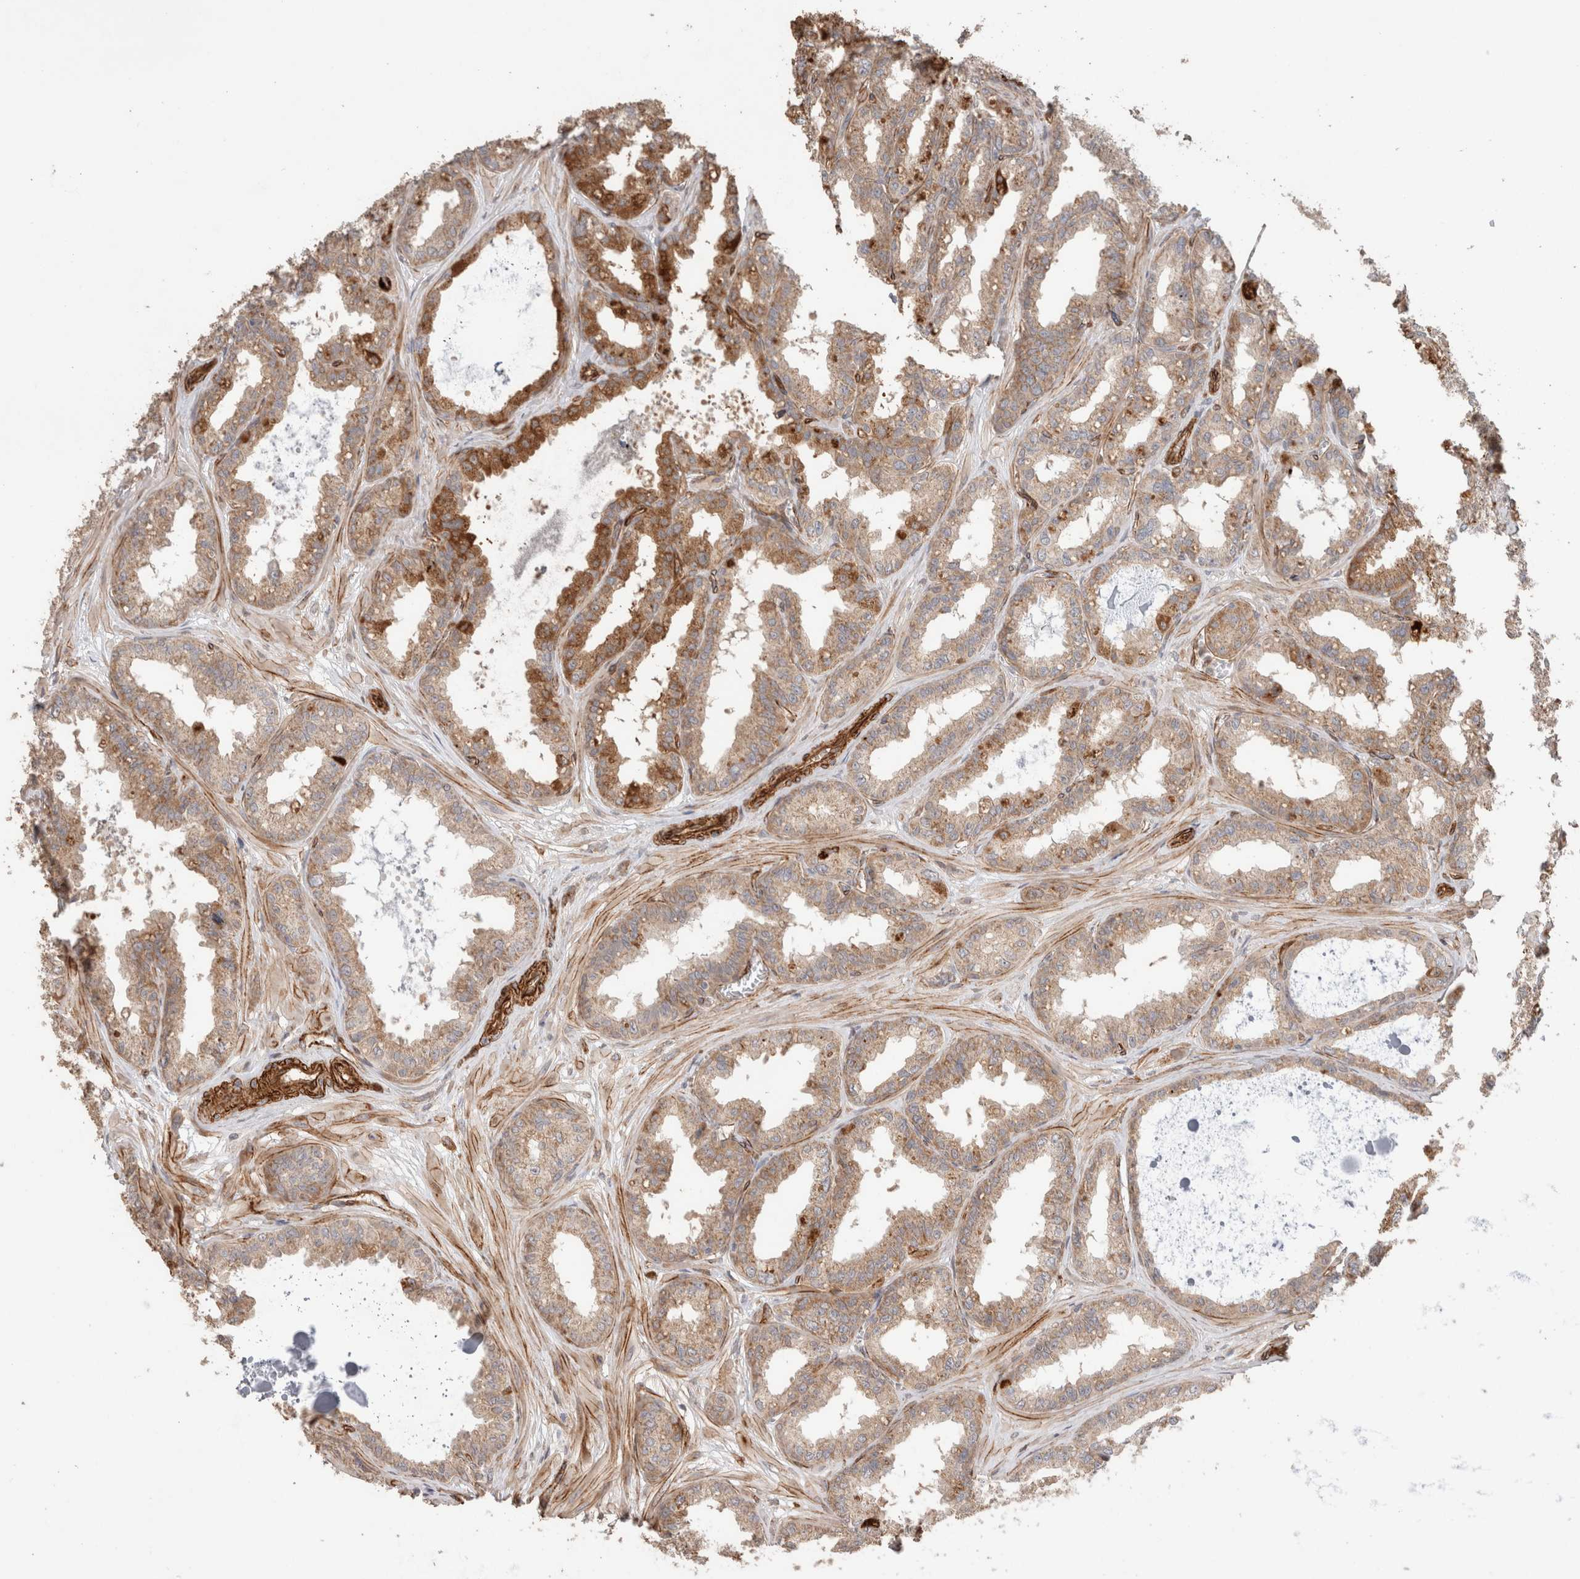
{"staining": {"intensity": "moderate", "quantity": ">75%", "location": "cytoplasmic/membranous"}, "tissue": "seminal vesicle", "cell_type": "Glandular cells", "image_type": "normal", "snomed": [{"axis": "morphology", "description": "Normal tissue, NOS"}, {"axis": "topography", "description": "Prostate"}, {"axis": "topography", "description": "Seminal veicle"}], "caption": "This micrograph demonstrates normal seminal vesicle stained with immunohistochemistry (IHC) to label a protein in brown. The cytoplasmic/membranous of glandular cells show moderate positivity for the protein. Nuclei are counter-stained blue.", "gene": "RAB32", "patient": {"sex": "male", "age": 51}}